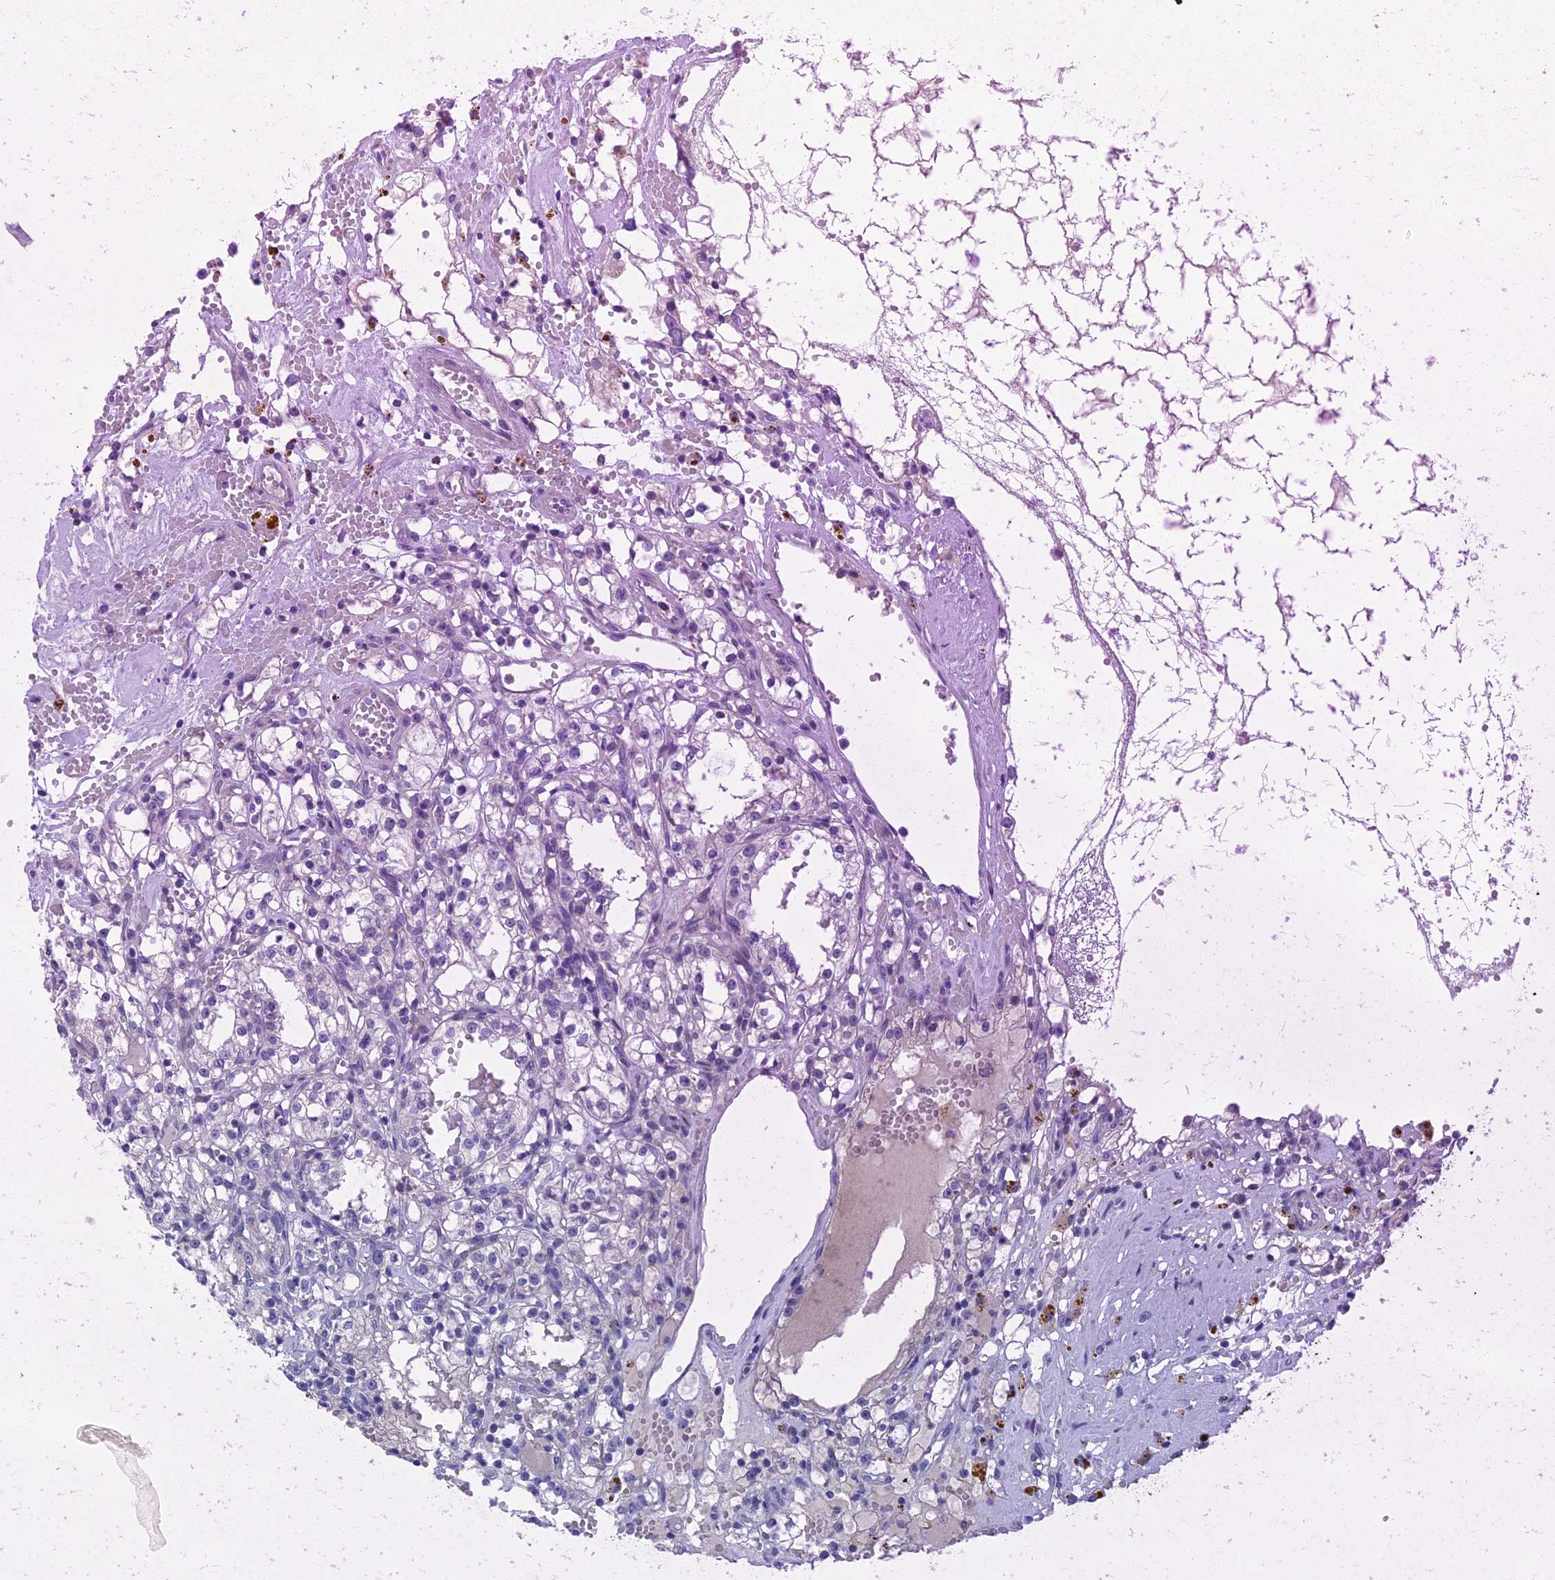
{"staining": {"intensity": "negative", "quantity": "none", "location": "none"}, "tissue": "renal cancer", "cell_type": "Tumor cells", "image_type": "cancer", "snomed": [{"axis": "morphology", "description": "Adenocarcinoma, NOS"}, {"axis": "topography", "description": "Kidney"}], "caption": "Tumor cells show no significant expression in renal adenocarcinoma.", "gene": "HIGD1A", "patient": {"sex": "male", "age": 56}}